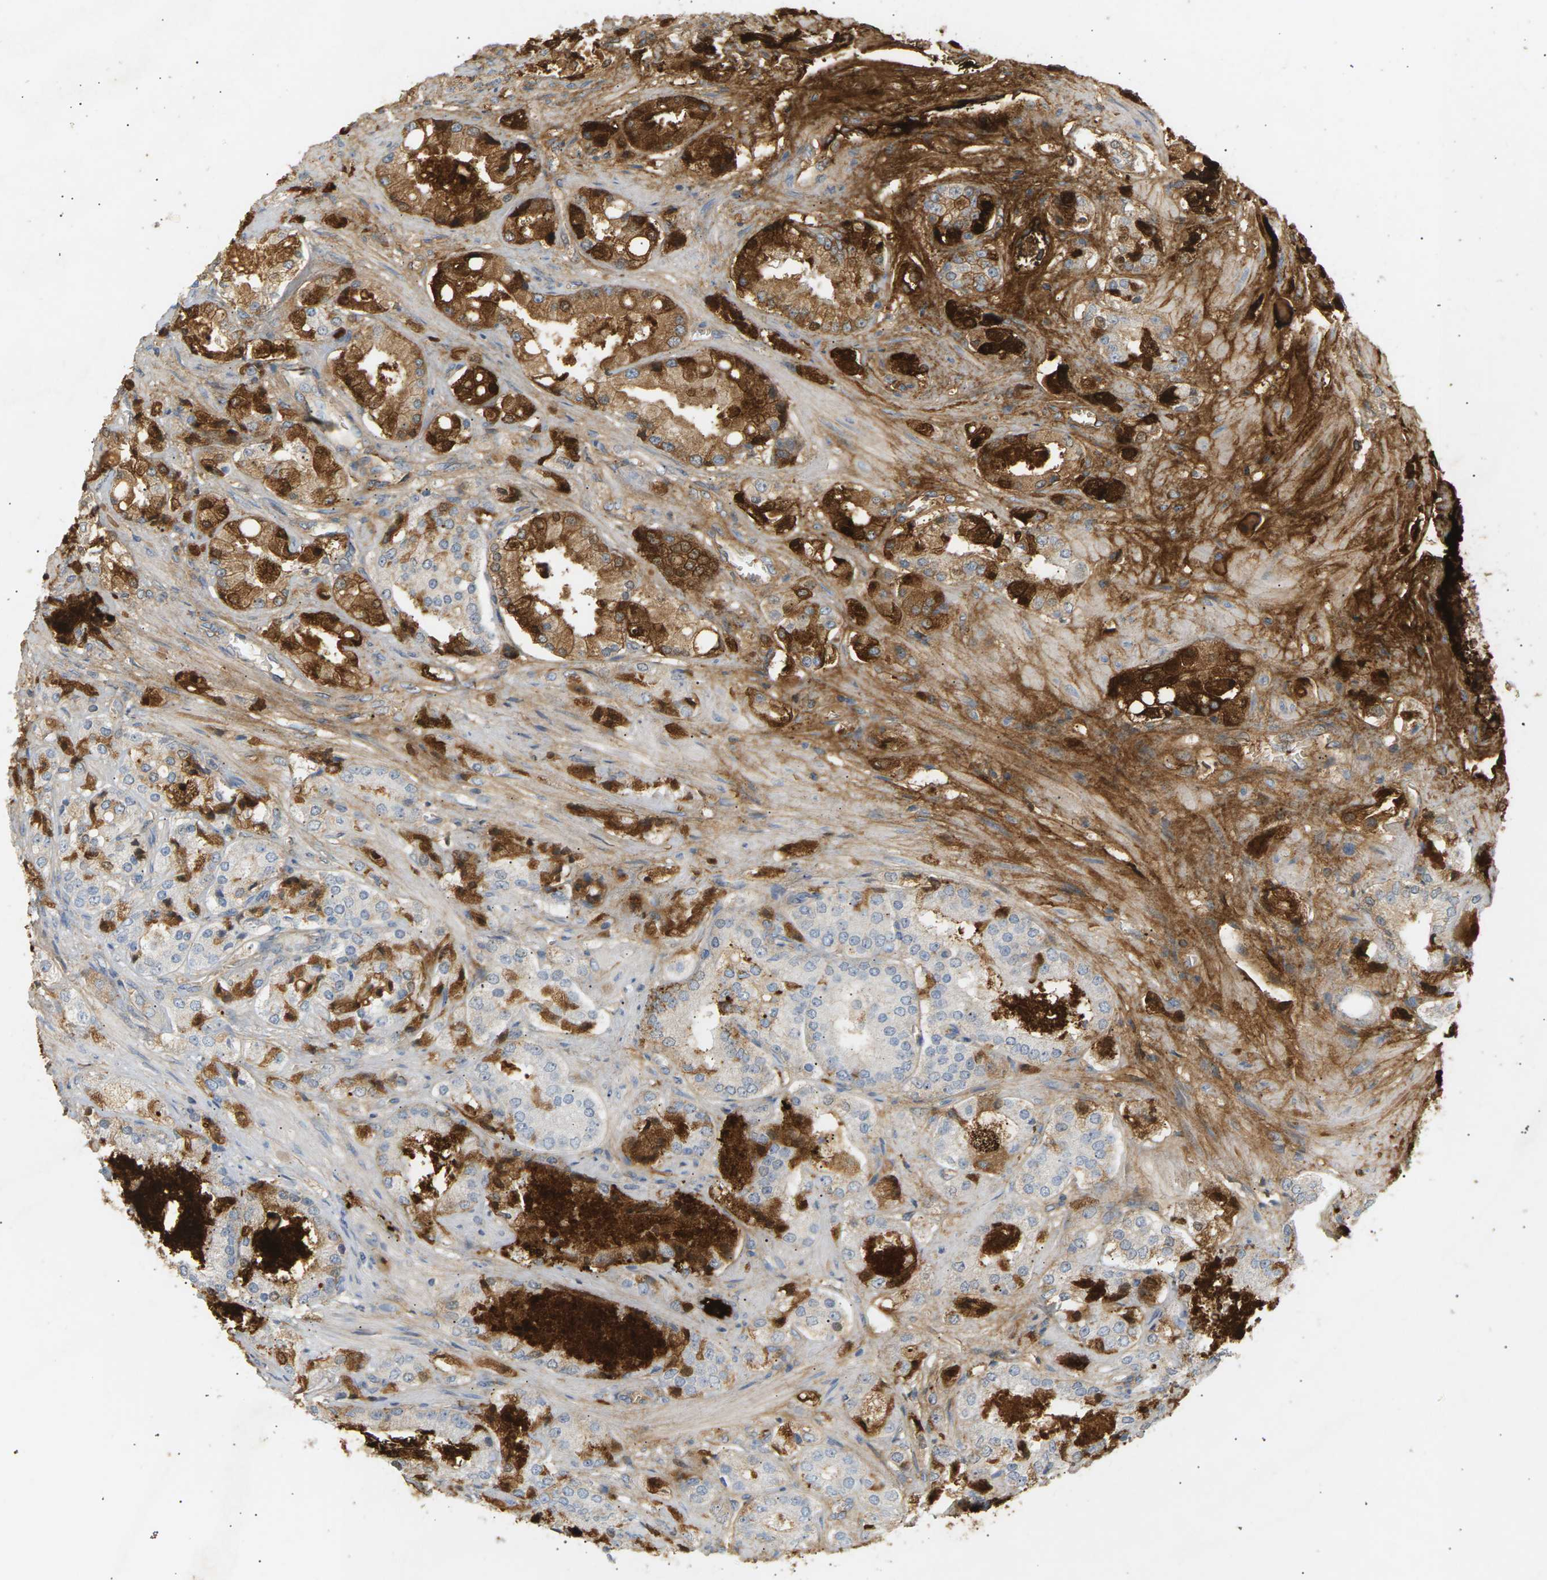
{"staining": {"intensity": "moderate", "quantity": "25%-75%", "location": "cytoplasmic/membranous,nuclear"}, "tissue": "prostate cancer", "cell_type": "Tumor cells", "image_type": "cancer", "snomed": [{"axis": "morphology", "description": "Adenocarcinoma, High grade"}, {"axis": "topography", "description": "Prostate"}], "caption": "Immunohistochemistry (IHC) of human prostate cancer (adenocarcinoma (high-grade)) exhibits medium levels of moderate cytoplasmic/membranous and nuclear staining in approximately 25%-75% of tumor cells. The staining is performed using DAB brown chromogen to label protein expression. The nuclei are counter-stained blue using hematoxylin.", "gene": "IGLC3", "patient": {"sex": "male", "age": 65}}